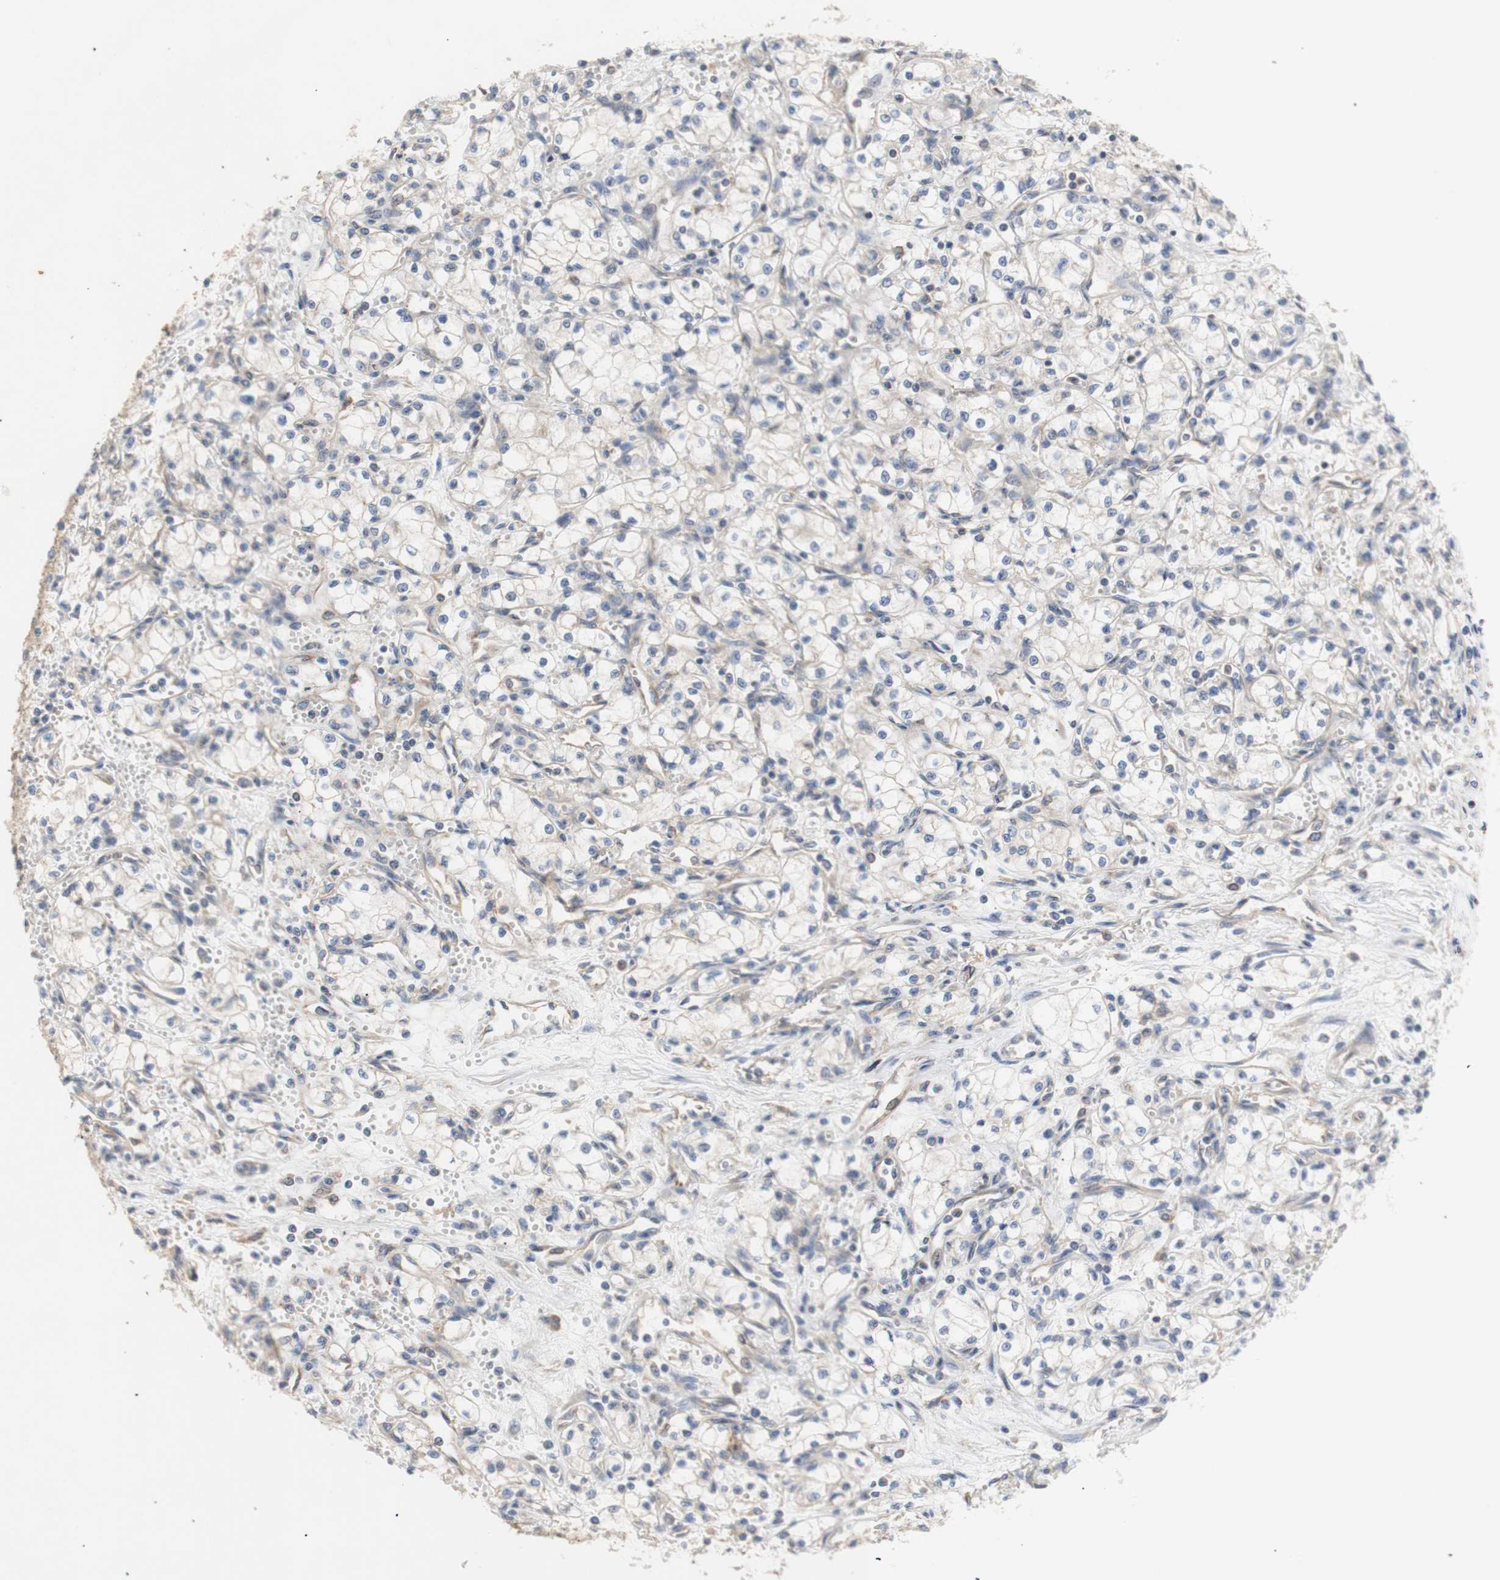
{"staining": {"intensity": "negative", "quantity": "none", "location": "none"}, "tissue": "renal cancer", "cell_type": "Tumor cells", "image_type": "cancer", "snomed": [{"axis": "morphology", "description": "Normal tissue, NOS"}, {"axis": "morphology", "description": "Adenocarcinoma, NOS"}, {"axis": "topography", "description": "Kidney"}], "caption": "DAB (3,3'-diaminobenzidine) immunohistochemical staining of adenocarcinoma (renal) demonstrates no significant expression in tumor cells.", "gene": "IKBKG", "patient": {"sex": "male", "age": 59}}